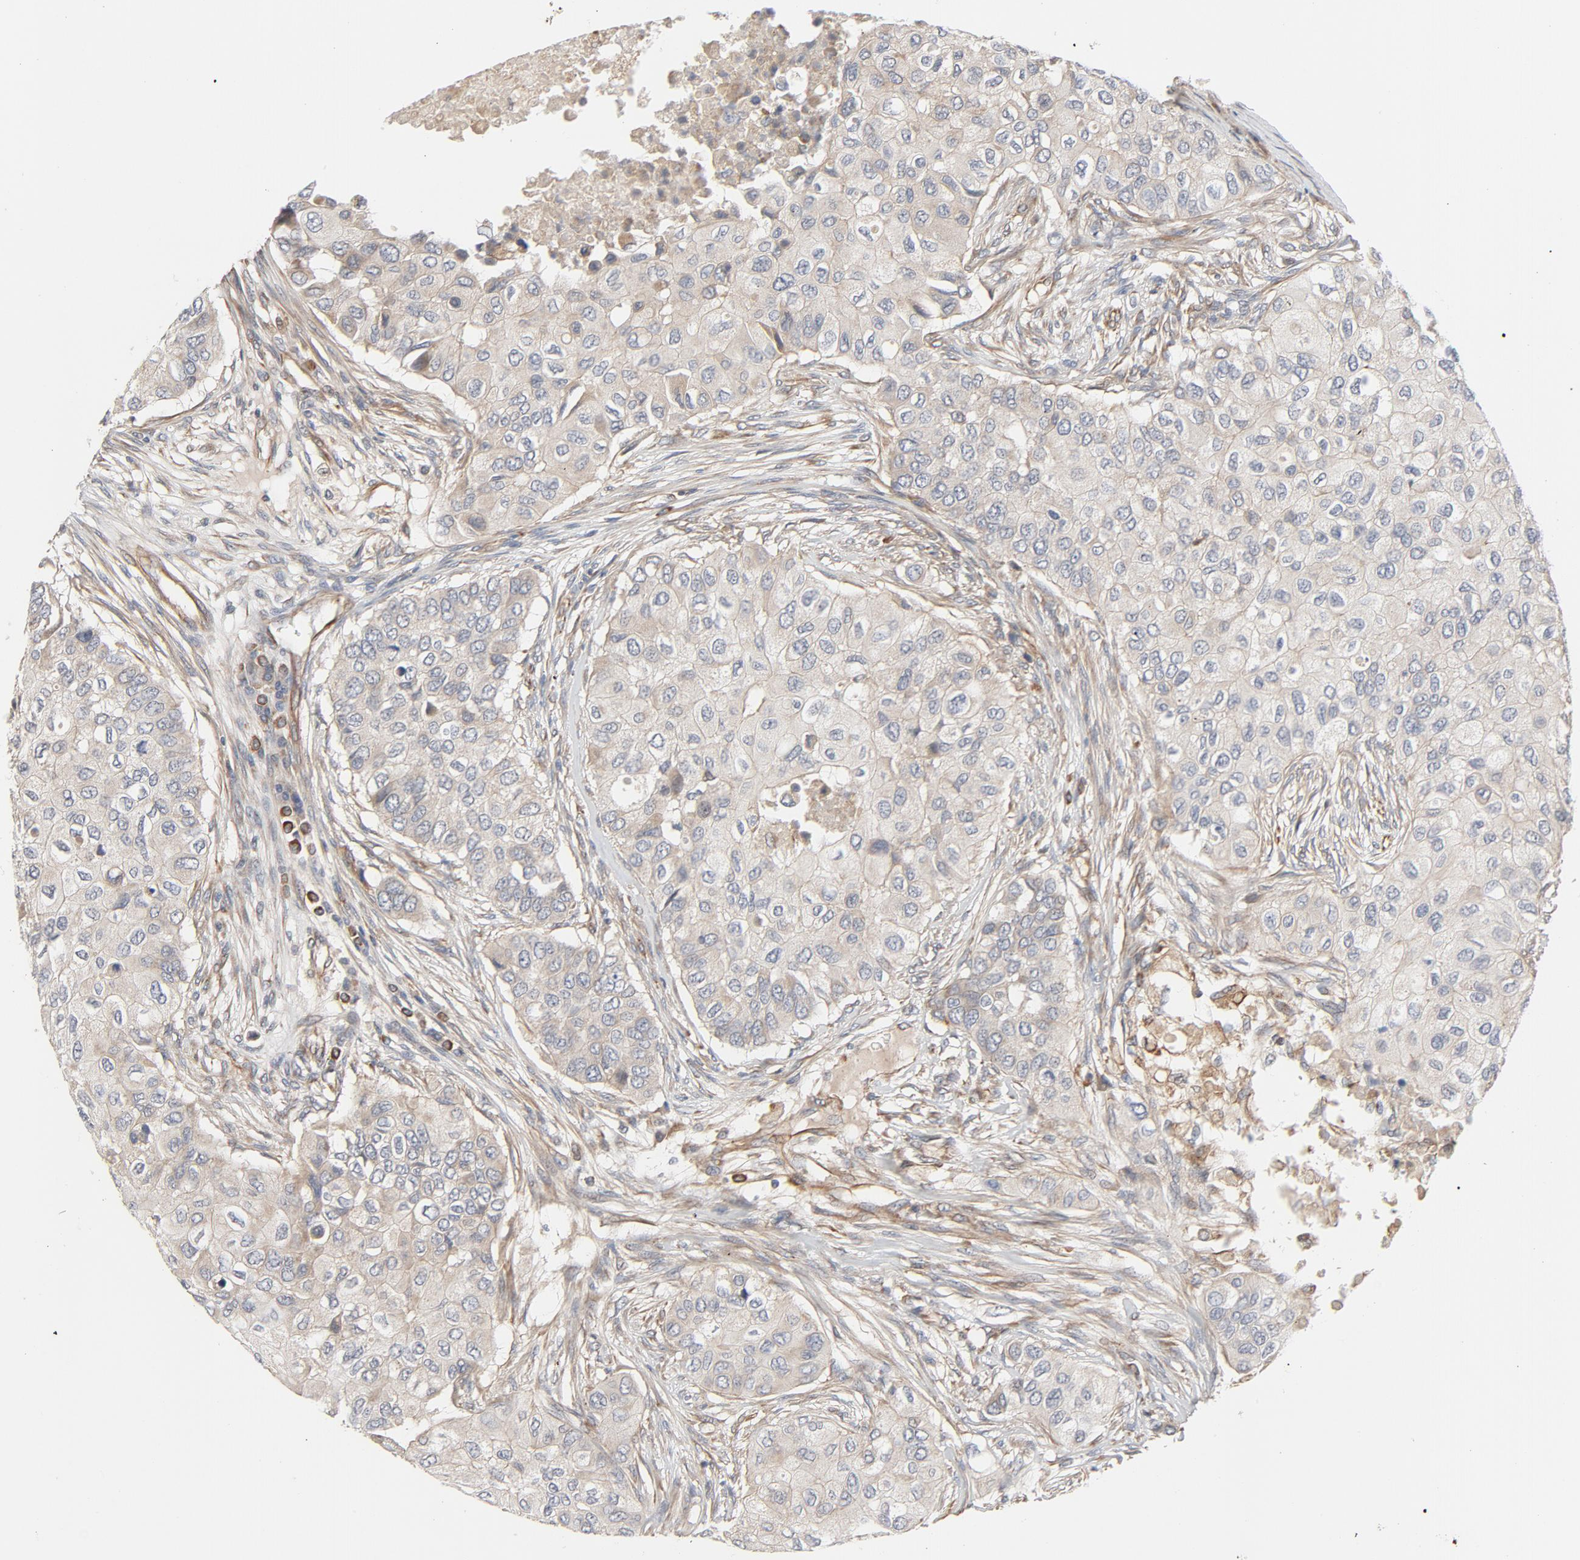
{"staining": {"intensity": "weak", "quantity": ">75%", "location": "cytoplasmic/membranous"}, "tissue": "breast cancer", "cell_type": "Tumor cells", "image_type": "cancer", "snomed": [{"axis": "morphology", "description": "Normal tissue, NOS"}, {"axis": "morphology", "description": "Duct carcinoma"}, {"axis": "topography", "description": "Breast"}], "caption": "The immunohistochemical stain labels weak cytoplasmic/membranous positivity in tumor cells of breast invasive ductal carcinoma tissue.", "gene": "TRIOBP", "patient": {"sex": "female", "age": 49}}